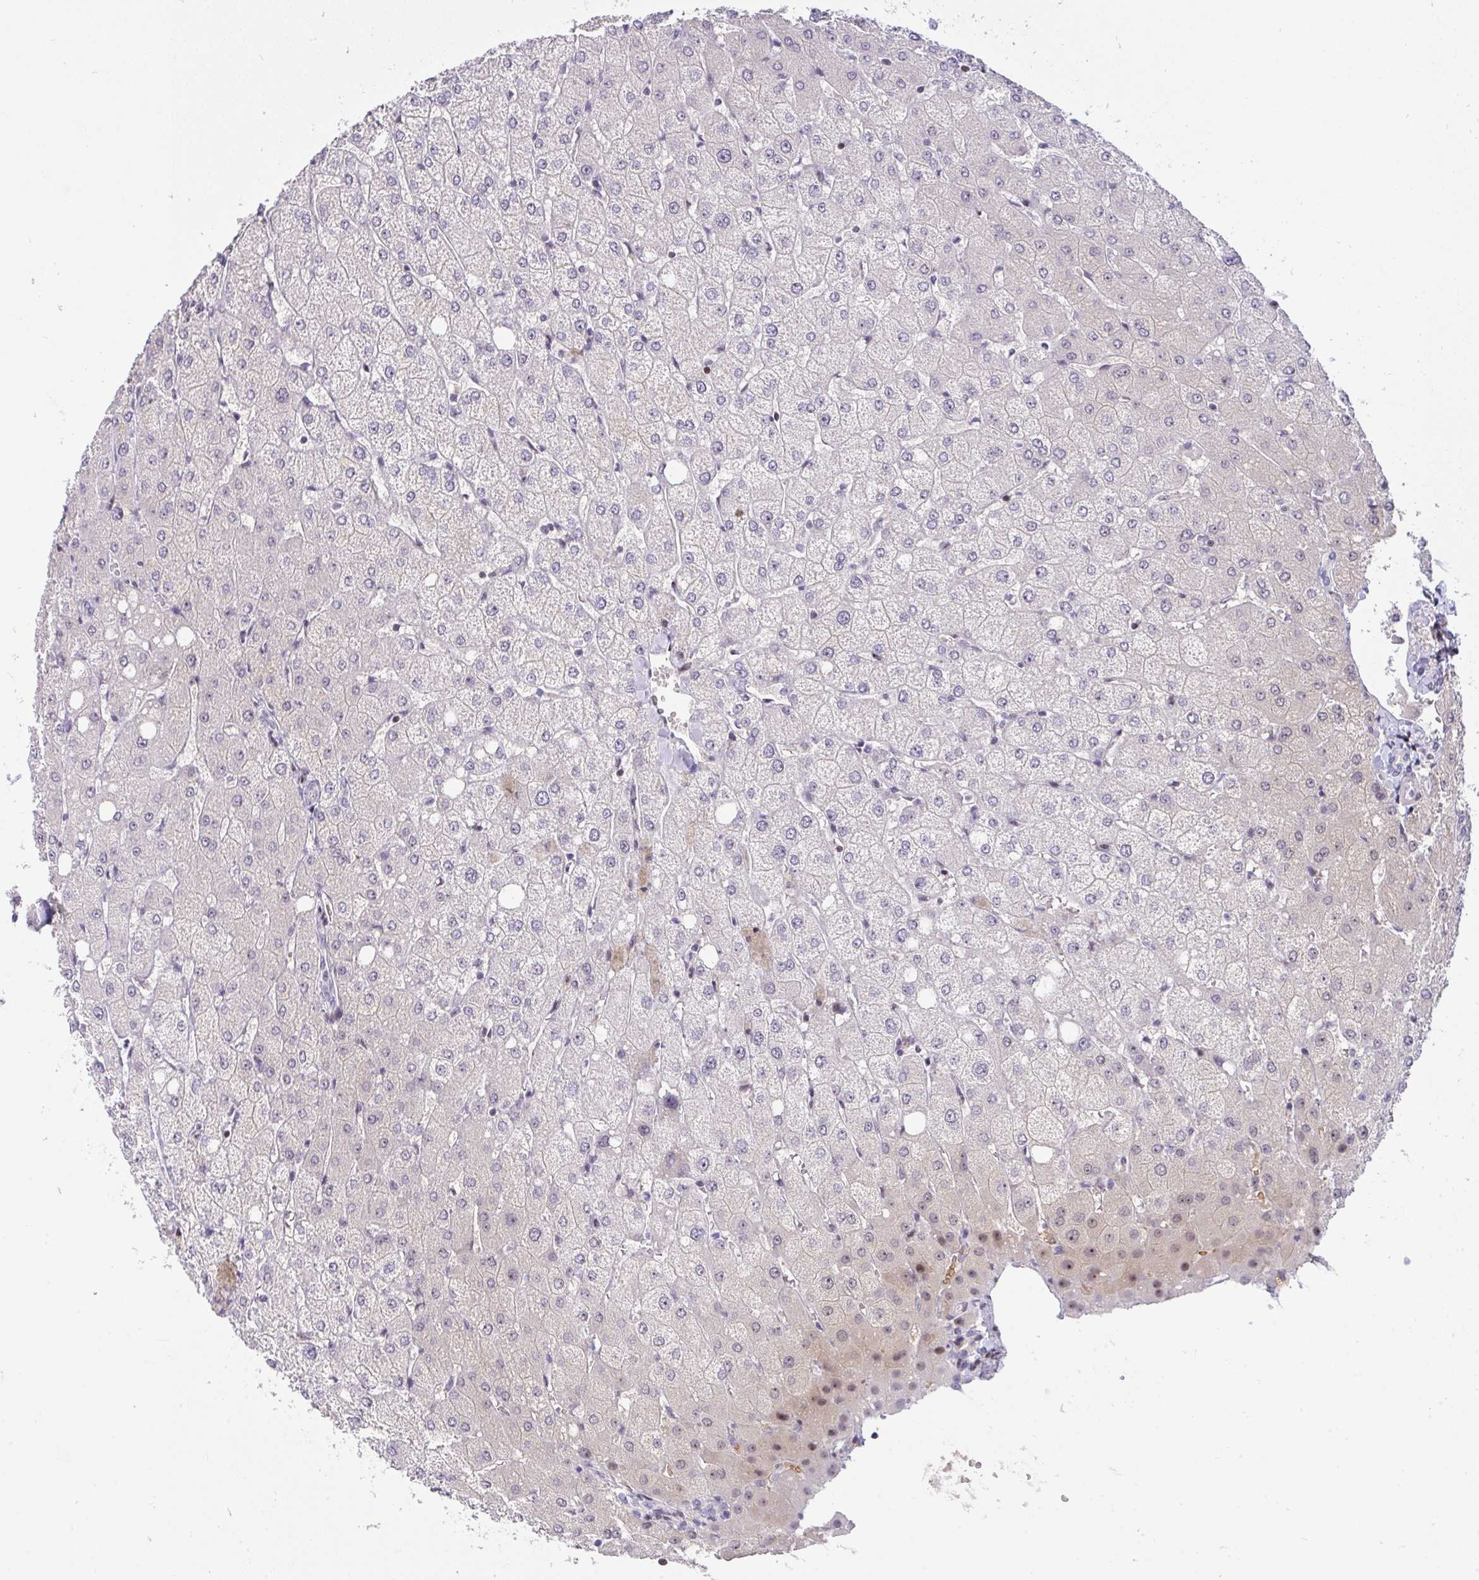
{"staining": {"intensity": "negative", "quantity": "none", "location": "none"}, "tissue": "liver", "cell_type": "Cholangiocytes", "image_type": "normal", "snomed": [{"axis": "morphology", "description": "Normal tissue, NOS"}, {"axis": "topography", "description": "Liver"}], "caption": "This is an IHC image of benign human liver. There is no positivity in cholangiocytes.", "gene": "PLPPR3", "patient": {"sex": "female", "age": 54}}